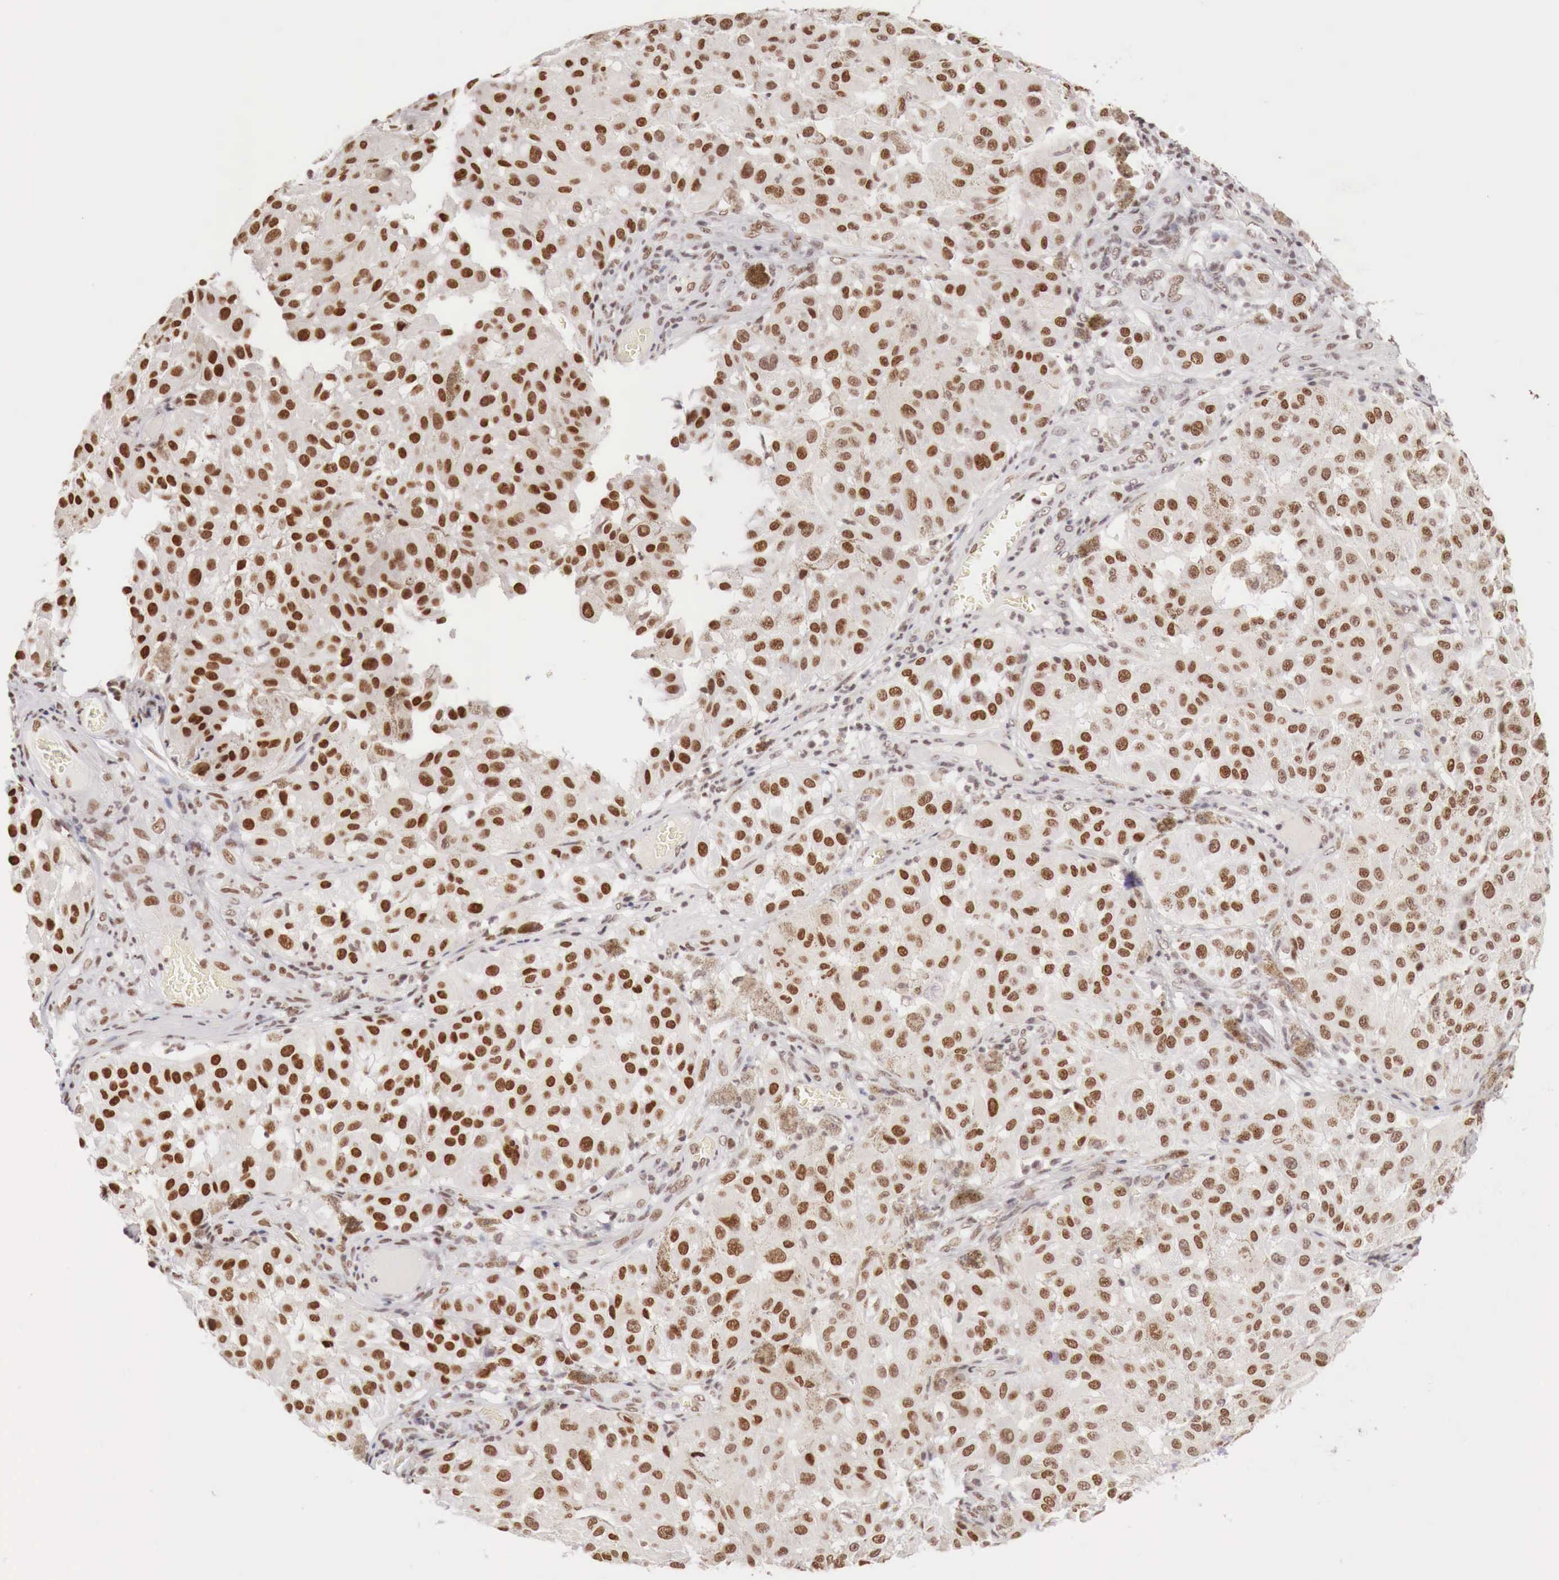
{"staining": {"intensity": "moderate", "quantity": ">75%", "location": "nuclear"}, "tissue": "melanoma", "cell_type": "Tumor cells", "image_type": "cancer", "snomed": [{"axis": "morphology", "description": "Malignant melanoma, NOS"}, {"axis": "topography", "description": "Skin"}], "caption": "Immunohistochemical staining of human malignant melanoma demonstrates moderate nuclear protein staining in about >75% of tumor cells.", "gene": "PHF14", "patient": {"sex": "female", "age": 64}}